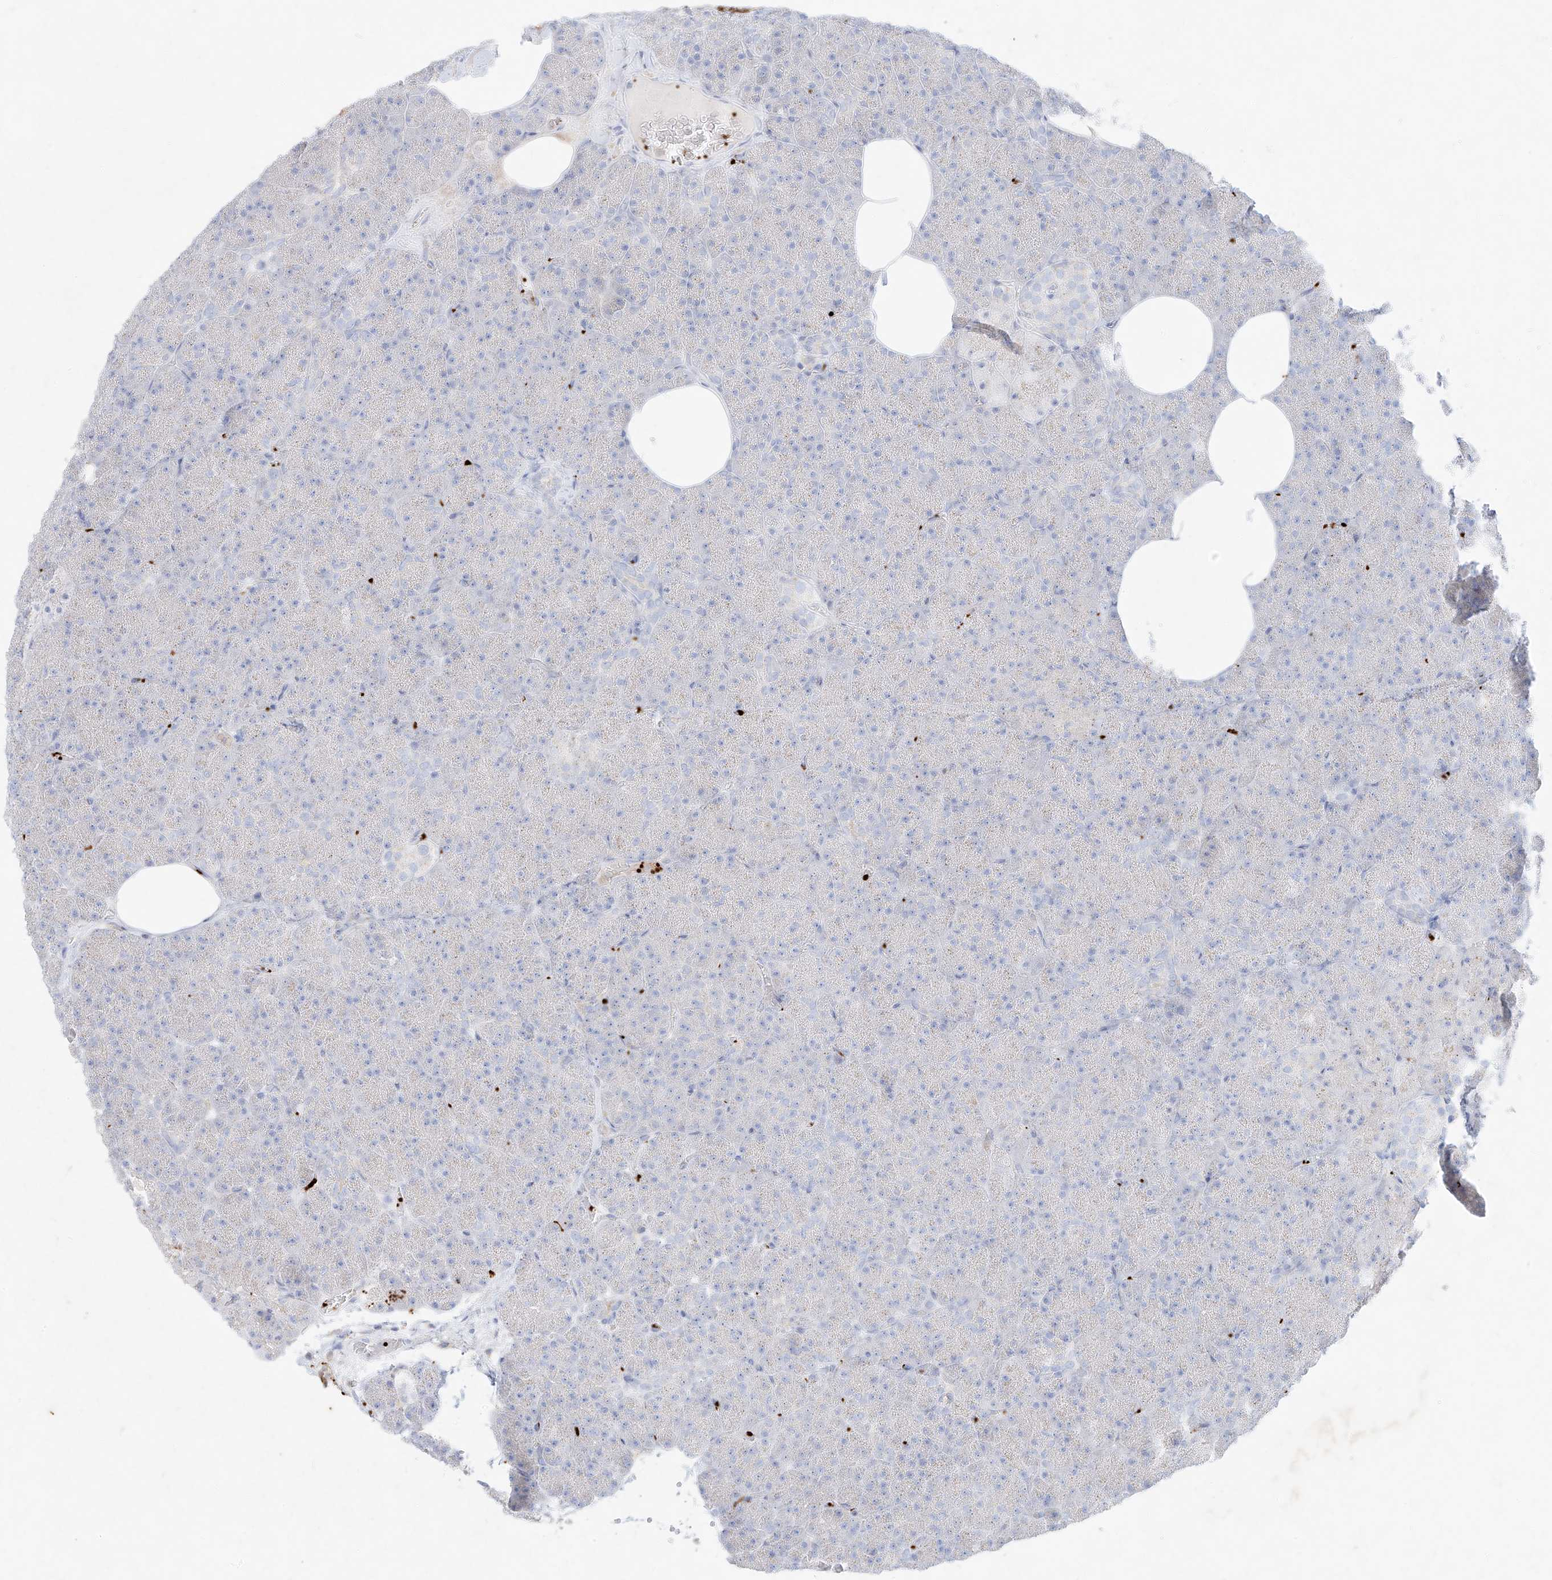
{"staining": {"intensity": "negative", "quantity": "none", "location": "none"}, "tissue": "pancreas", "cell_type": "Exocrine glandular cells", "image_type": "normal", "snomed": [{"axis": "morphology", "description": "Normal tissue, NOS"}, {"axis": "morphology", "description": "Carcinoid, malignant, NOS"}, {"axis": "topography", "description": "Pancreas"}], "caption": "High power microscopy photomicrograph of an IHC micrograph of normal pancreas, revealing no significant positivity in exocrine glandular cells.", "gene": "PLEK", "patient": {"sex": "female", "age": 35}}